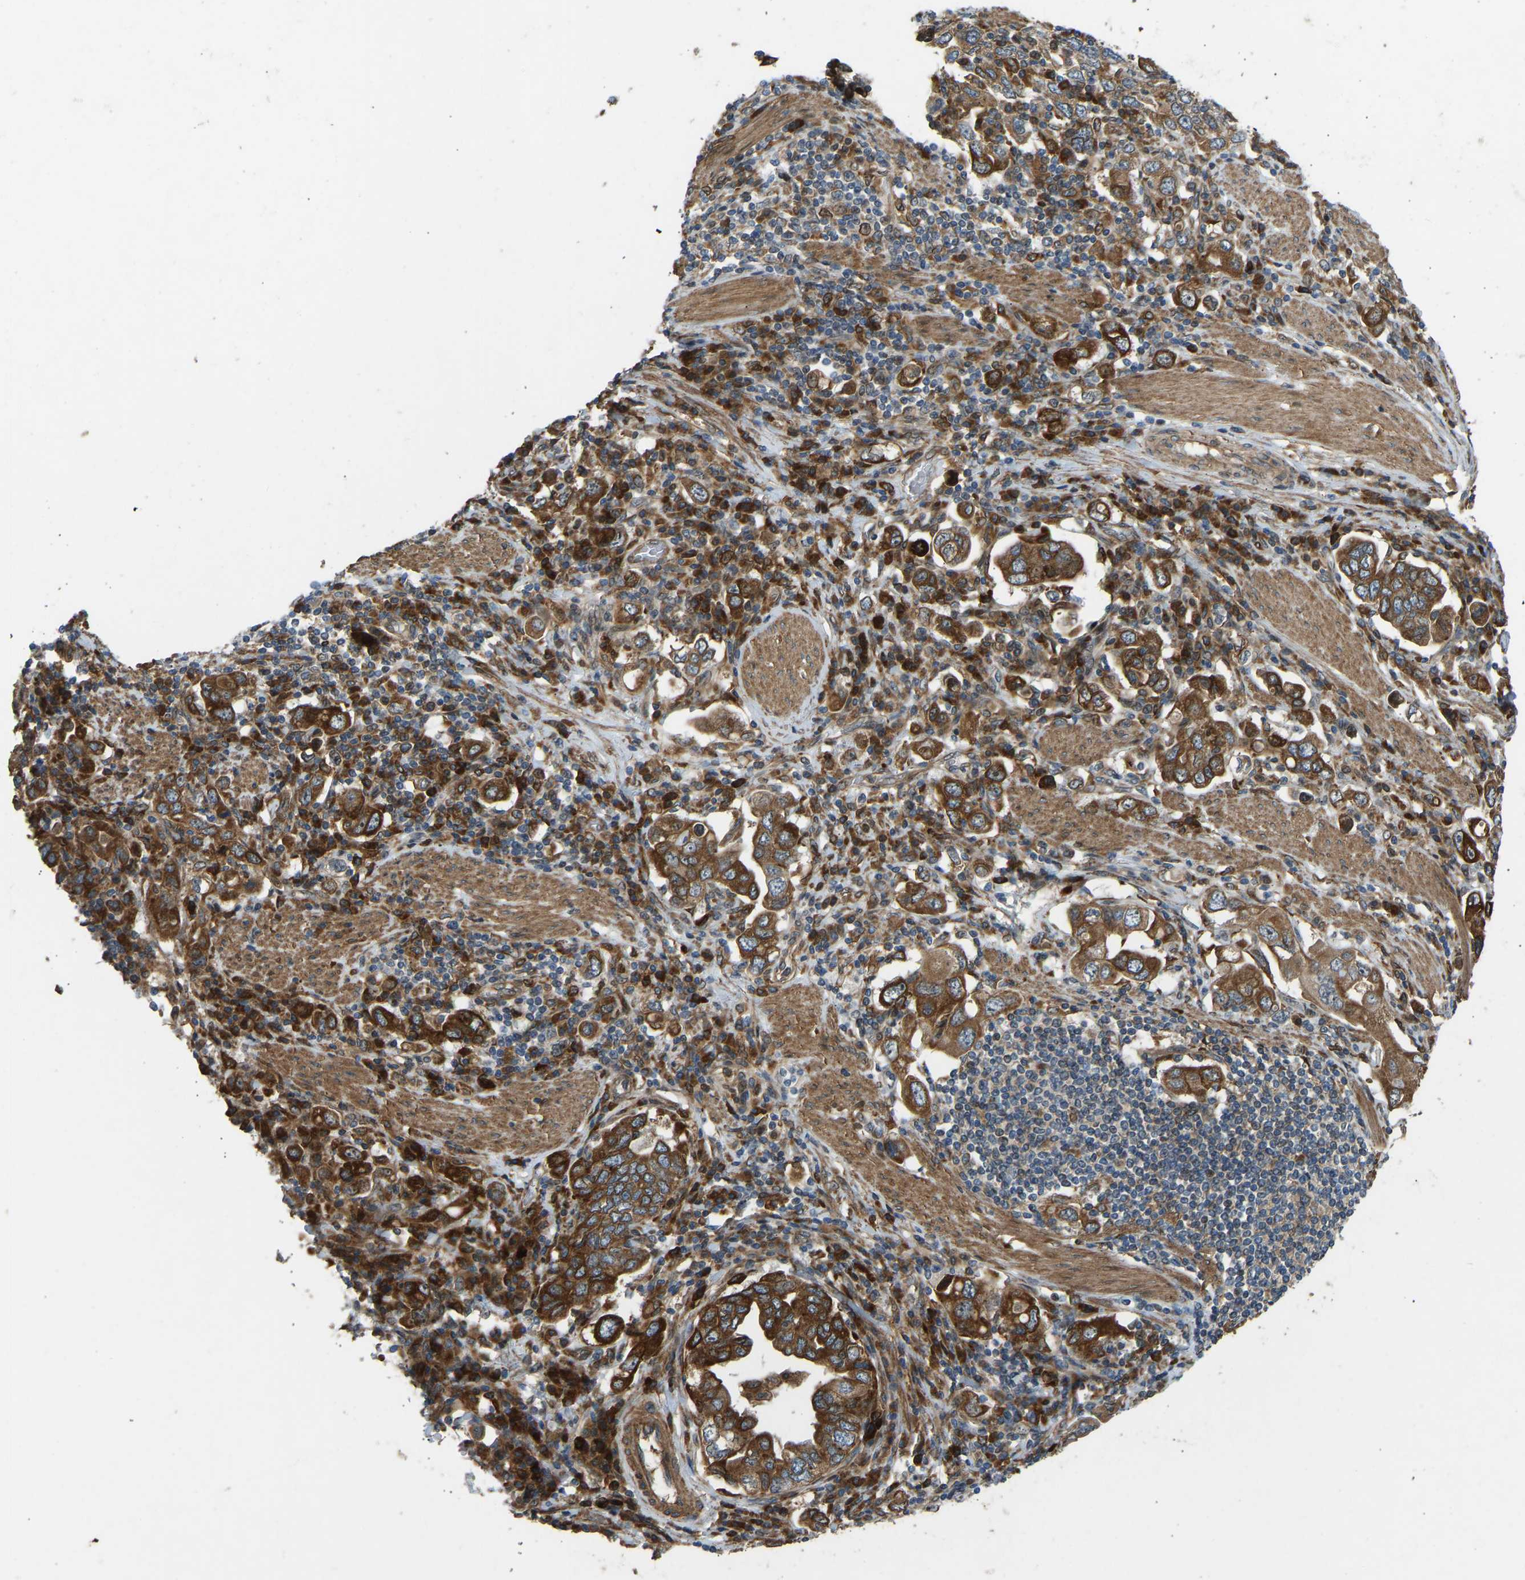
{"staining": {"intensity": "strong", "quantity": ">75%", "location": "cytoplasmic/membranous"}, "tissue": "stomach cancer", "cell_type": "Tumor cells", "image_type": "cancer", "snomed": [{"axis": "morphology", "description": "Adenocarcinoma, NOS"}, {"axis": "topography", "description": "Stomach, upper"}], "caption": "Stomach cancer (adenocarcinoma) stained for a protein (brown) displays strong cytoplasmic/membranous positive expression in about >75% of tumor cells.", "gene": "OS9", "patient": {"sex": "male", "age": 62}}